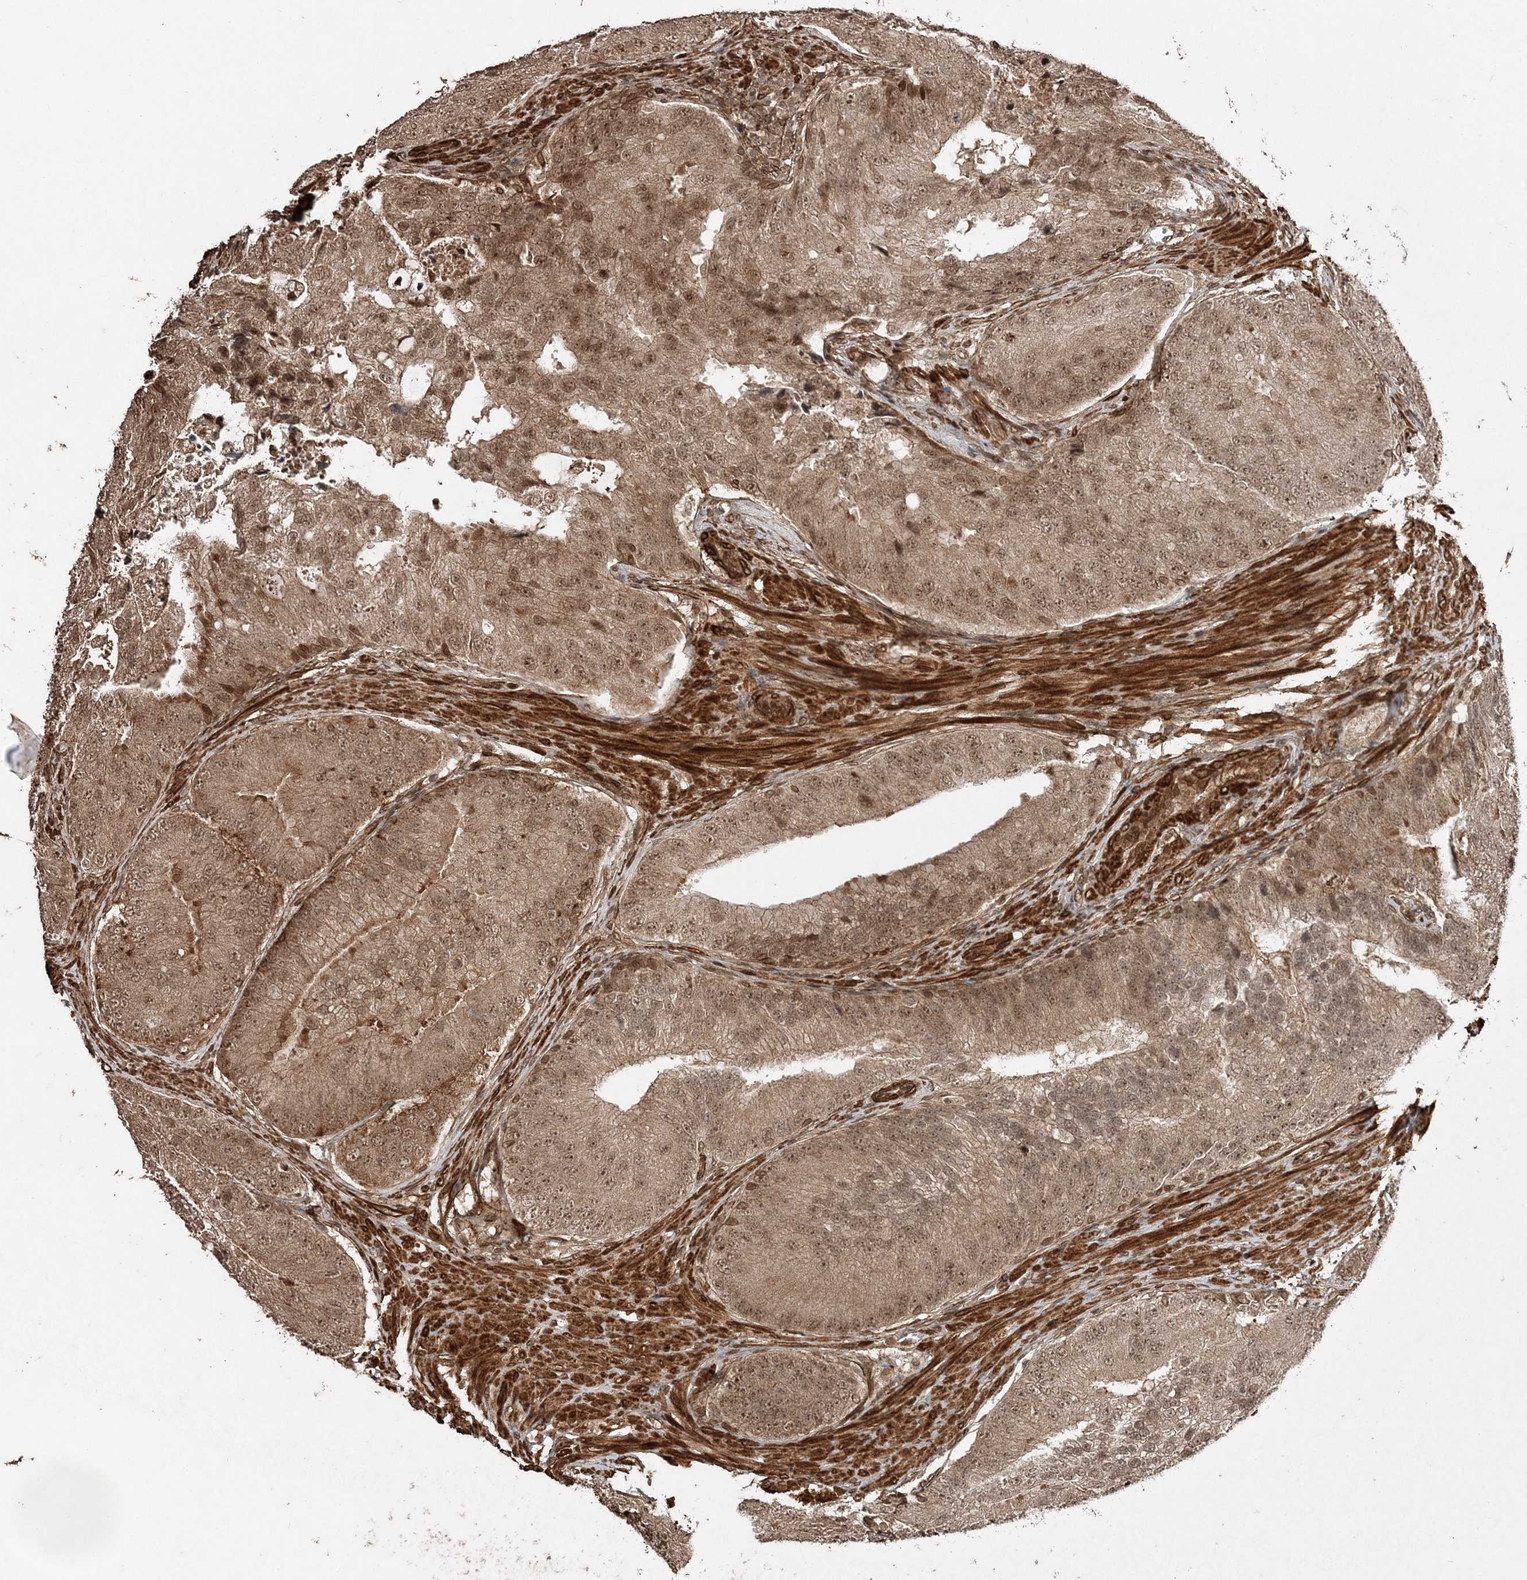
{"staining": {"intensity": "moderate", "quantity": ">75%", "location": "cytoplasmic/membranous,nuclear"}, "tissue": "prostate cancer", "cell_type": "Tumor cells", "image_type": "cancer", "snomed": [{"axis": "morphology", "description": "Adenocarcinoma, High grade"}, {"axis": "topography", "description": "Prostate"}], "caption": "Protein analysis of prostate high-grade adenocarcinoma tissue displays moderate cytoplasmic/membranous and nuclear positivity in about >75% of tumor cells.", "gene": "ETAA1", "patient": {"sex": "male", "age": 70}}